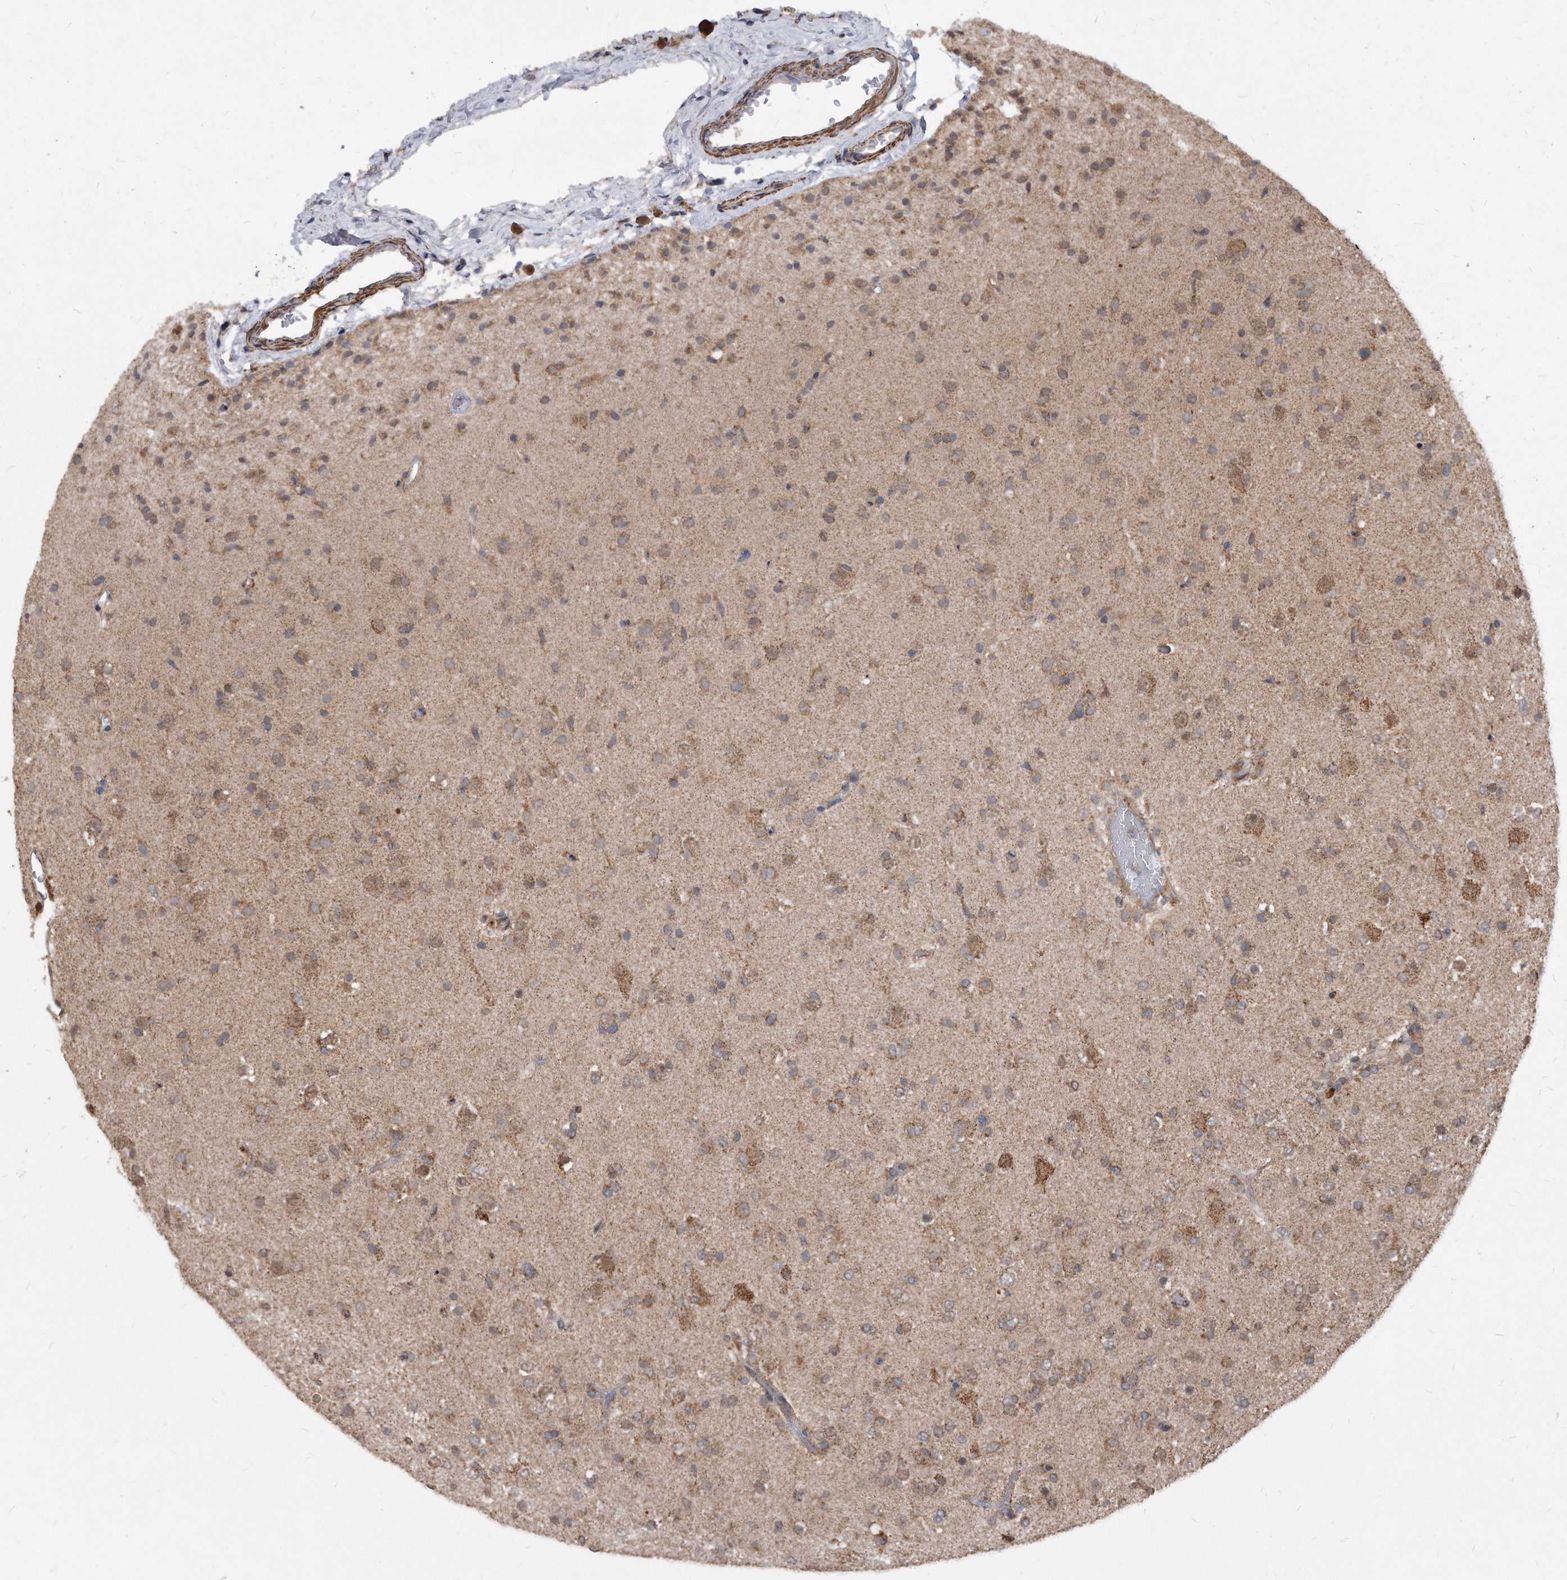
{"staining": {"intensity": "moderate", "quantity": "25%-75%", "location": "cytoplasmic/membranous"}, "tissue": "glioma", "cell_type": "Tumor cells", "image_type": "cancer", "snomed": [{"axis": "morphology", "description": "Glioma, malignant, Low grade"}, {"axis": "topography", "description": "Brain"}], "caption": "Glioma stained with a brown dye demonstrates moderate cytoplasmic/membranous positive positivity in approximately 25%-75% of tumor cells.", "gene": "DUSP22", "patient": {"sex": "male", "age": 65}}